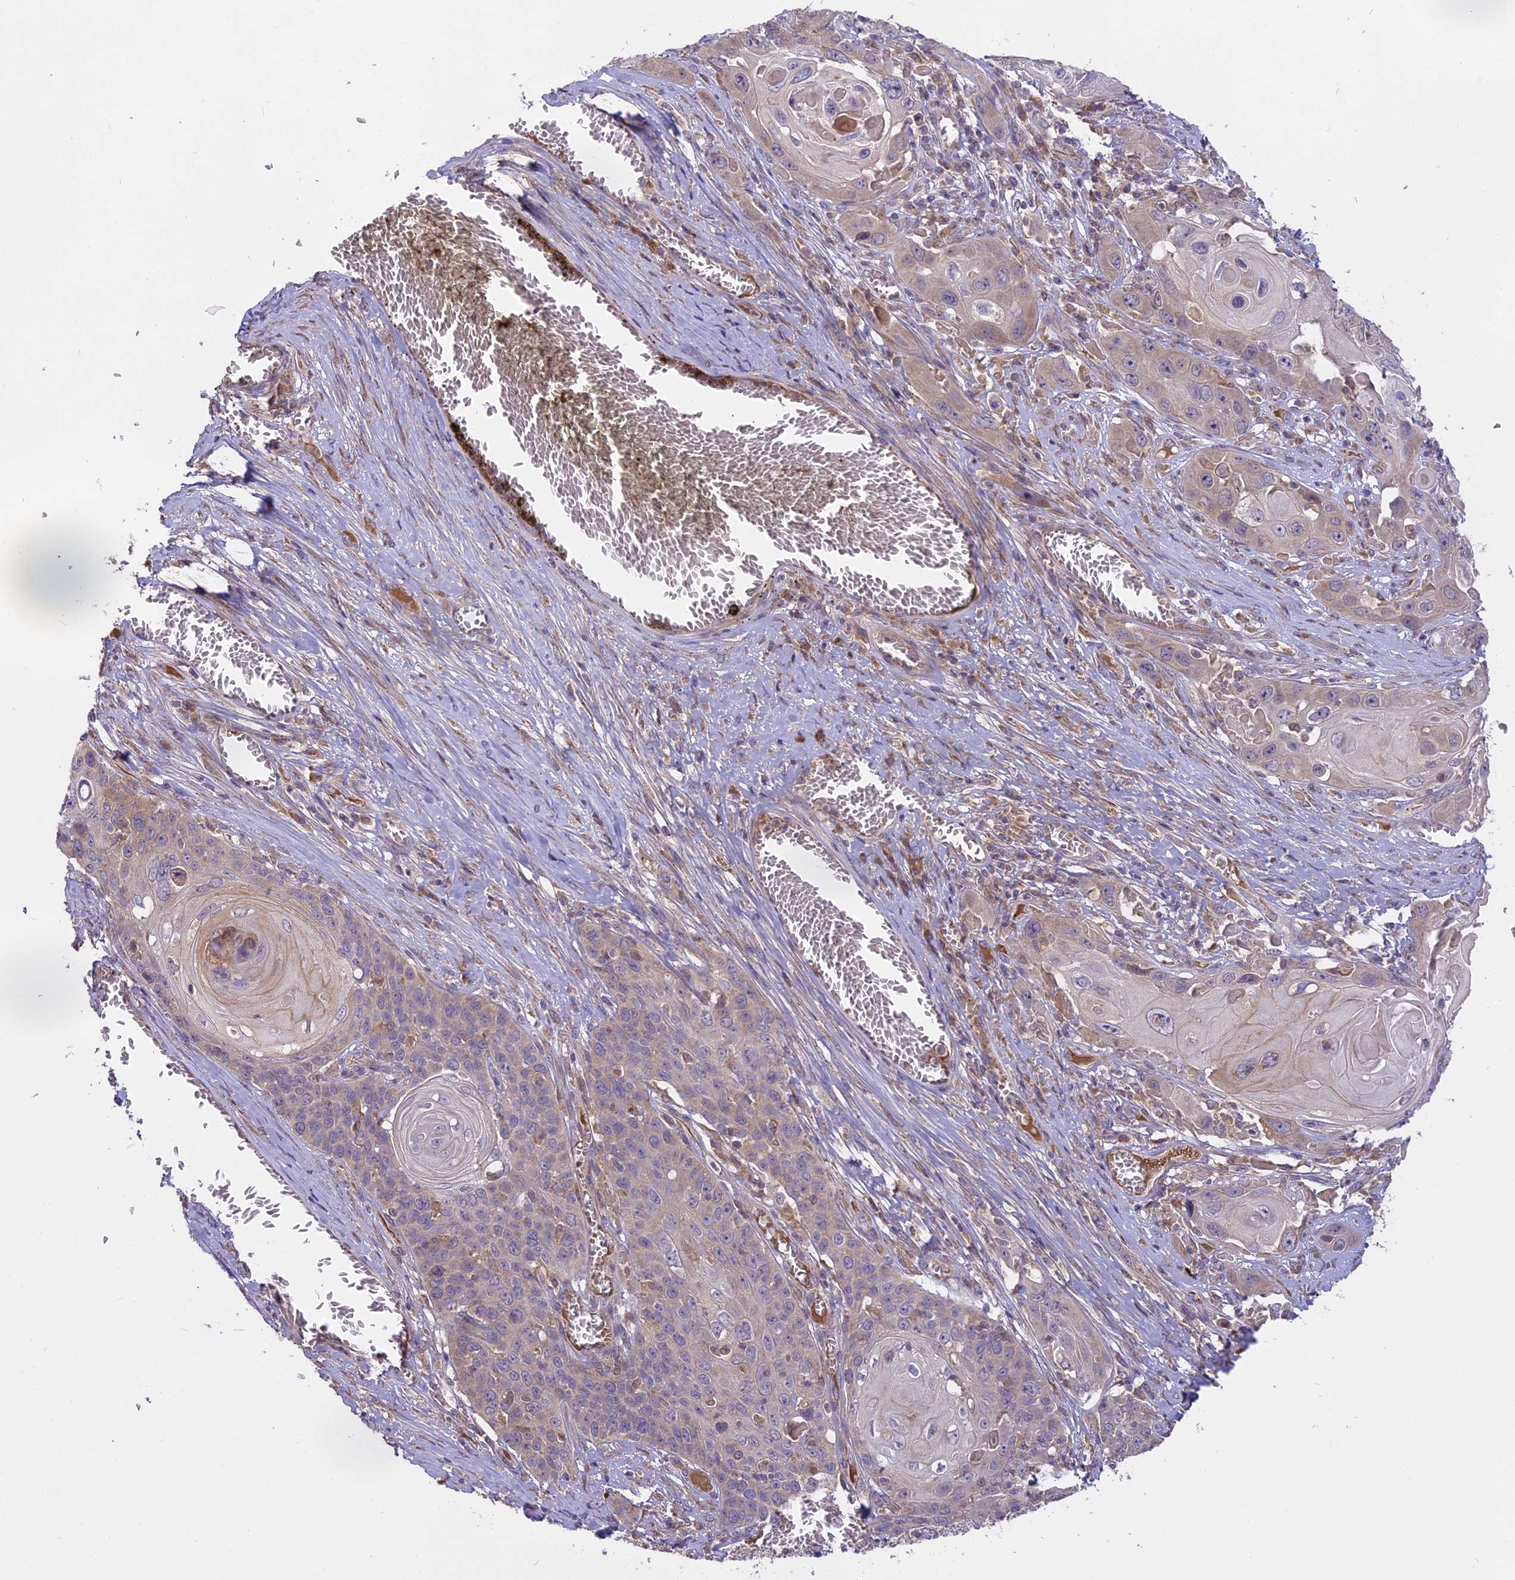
{"staining": {"intensity": "weak", "quantity": "25%-75%", "location": "cytoplasmic/membranous"}, "tissue": "skin cancer", "cell_type": "Tumor cells", "image_type": "cancer", "snomed": [{"axis": "morphology", "description": "Squamous cell carcinoma, NOS"}, {"axis": "topography", "description": "Skin"}], "caption": "Immunohistochemistry of human skin cancer (squamous cell carcinoma) reveals low levels of weak cytoplasmic/membranous positivity in approximately 25%-75% of tumor cells.", "gene": "MEMO1", "patient": {"sex": "male", "age": 55}}